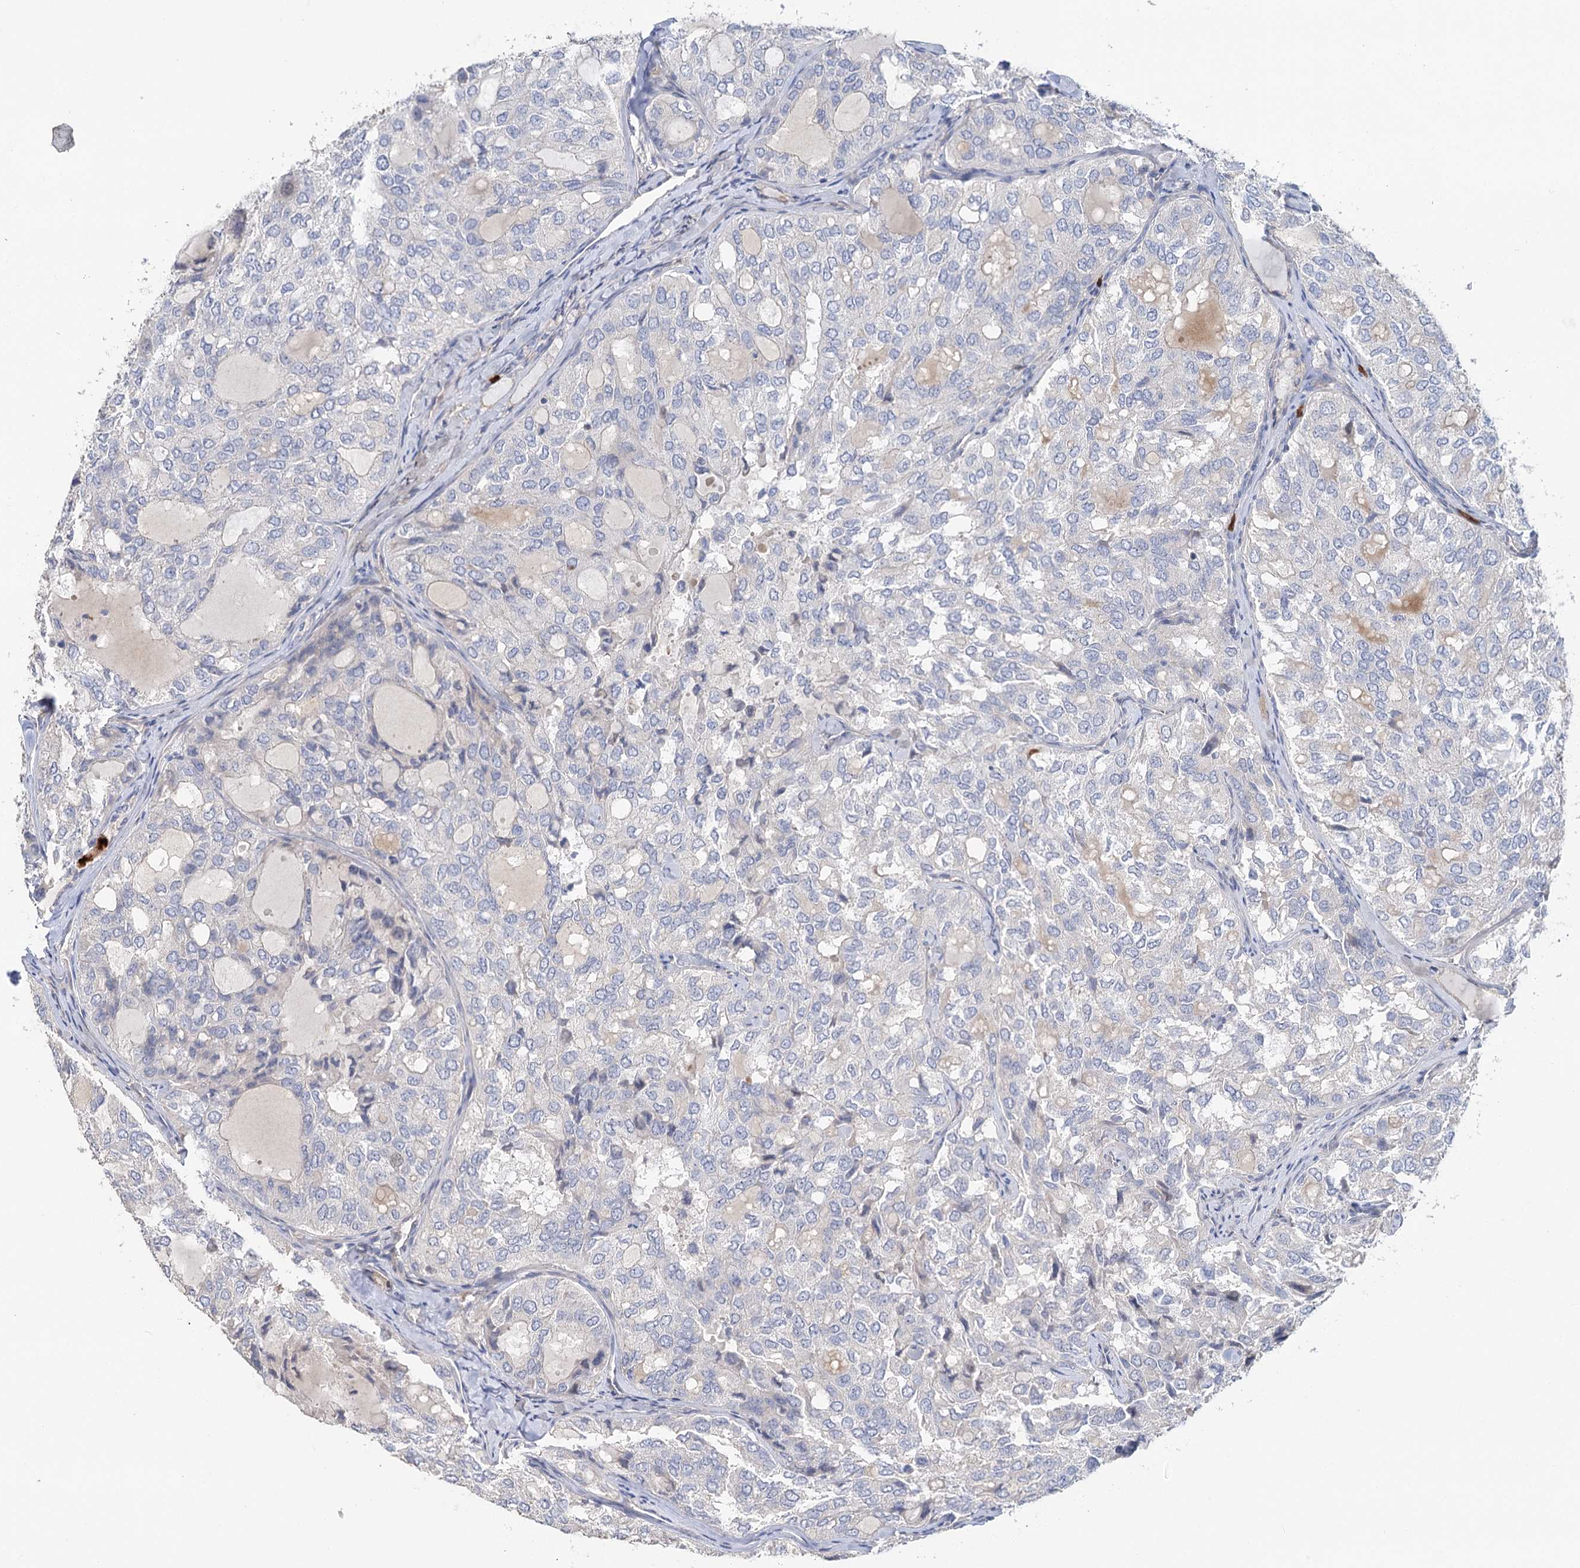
{"staining": {"intensity": "negative", "quantity": "none", "location": "none"}, "tissue": "thyroid cancer", "cell_type": "Tumor cells", "image_type": "cancer", "snomed": [{"axis": "morphology", "description": "Follicular adenoma carcinoma, NOS"}, {"axis": "topography", "description": "Thyroid gland"}], "caption": "Protein analysis of thyroid follicular adenoma carcinoma exhibits no significant staining in tumor cells.", "gene": "EPB41L5", "patient": {"sex": "male", "age": 75}}